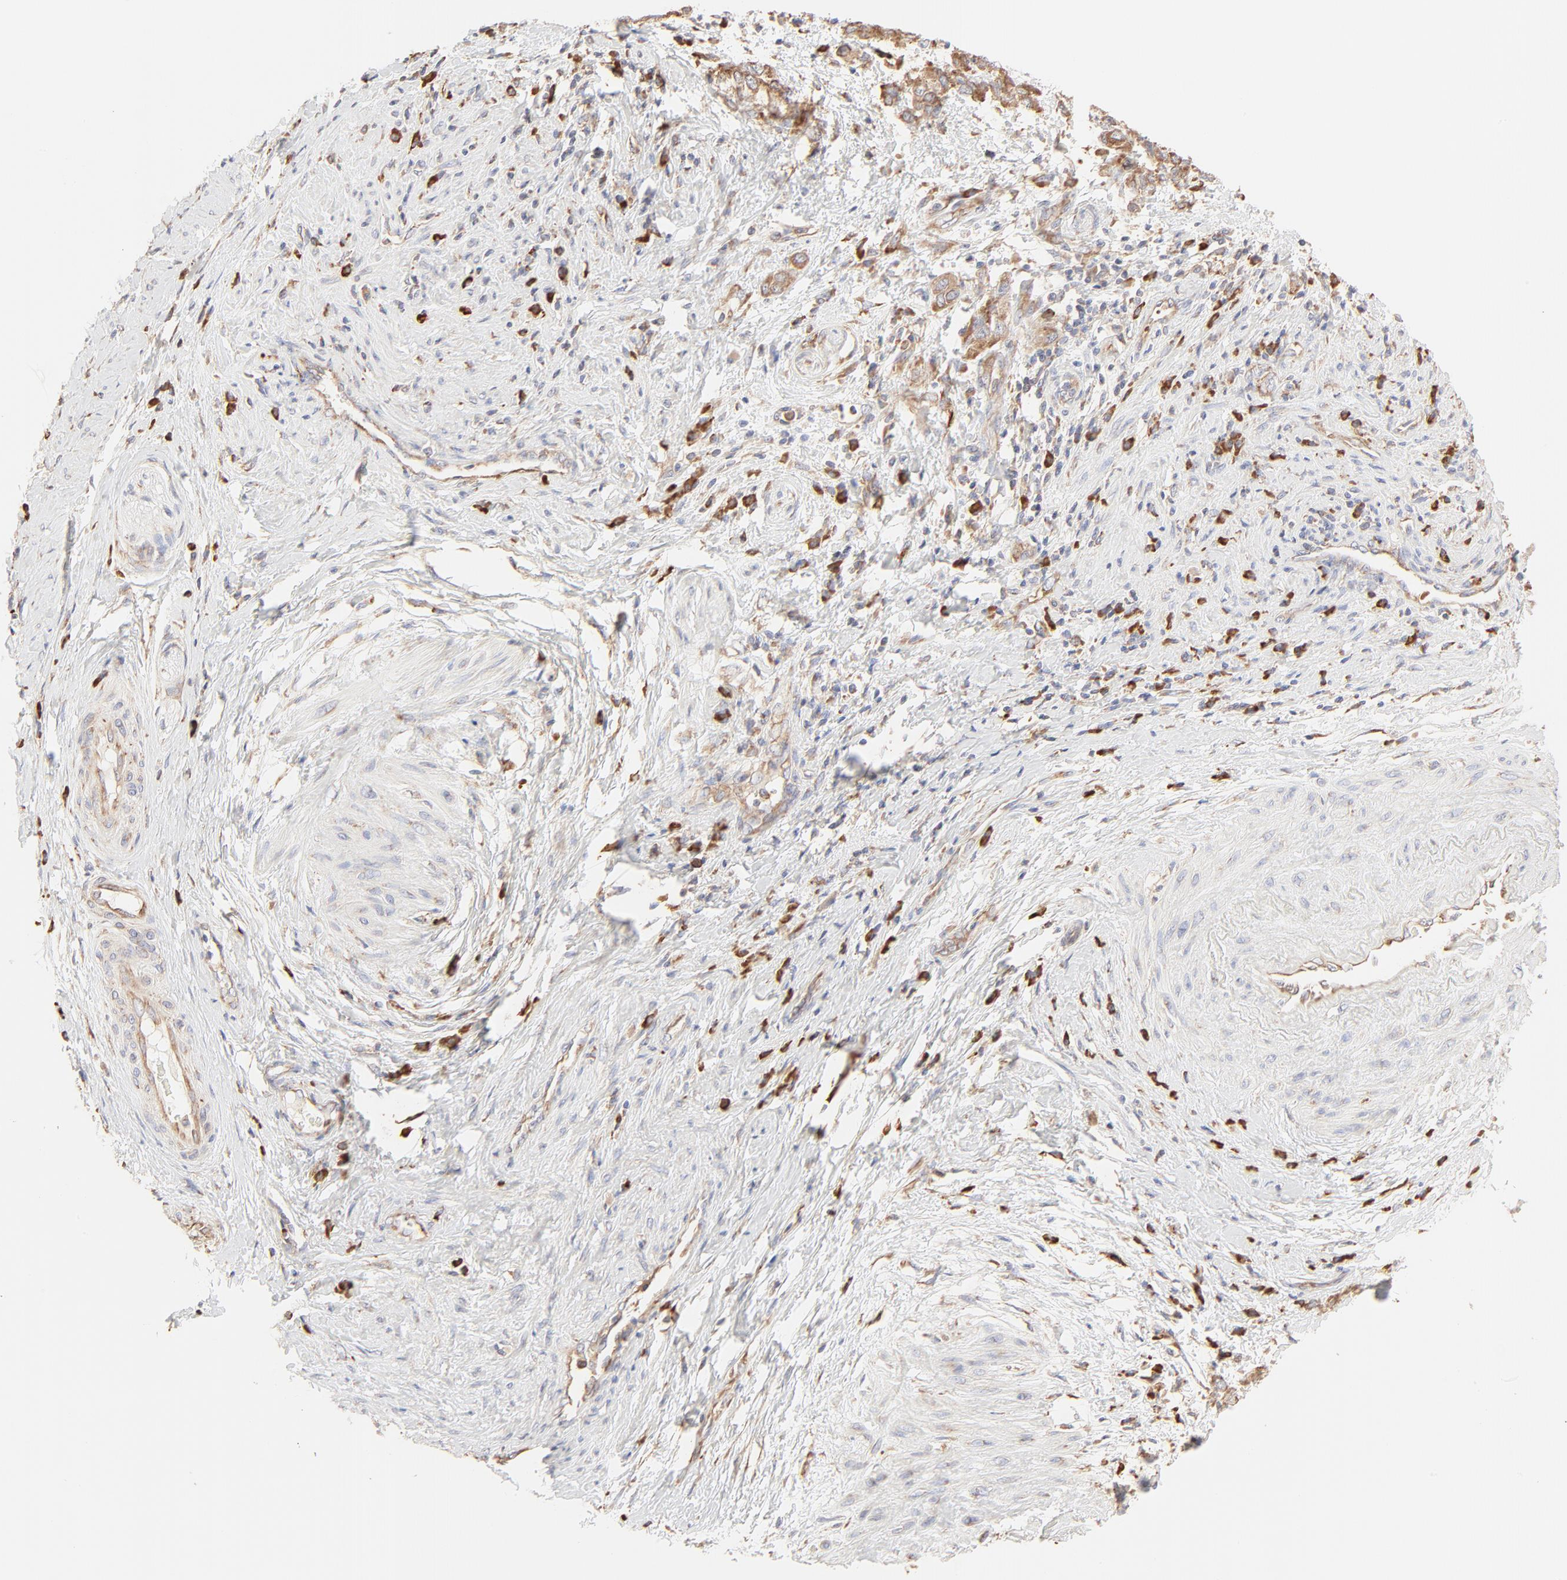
{"staining": {"intensity": "moderate", "quantity": ">75%", "location": "cytoplasmic/membranous"}, "tissue": "cervical cancer", "cell_type": "Tumor cells", "image_type": "cancer", "snomed": [{"axis": "morphology", "description": "Squamous cell carcinoma, NOS"}, {"axis": "topography", "description": "Cervix"}], "caption": "The immunohistochemical stain labels moderate cytoplasmic/membranous positivity in tumor cells of cervical cancer (squamous cell carcinoma) tissue.", "gene": "RPS20", "patient": {"sex": "female", "age": 54}}